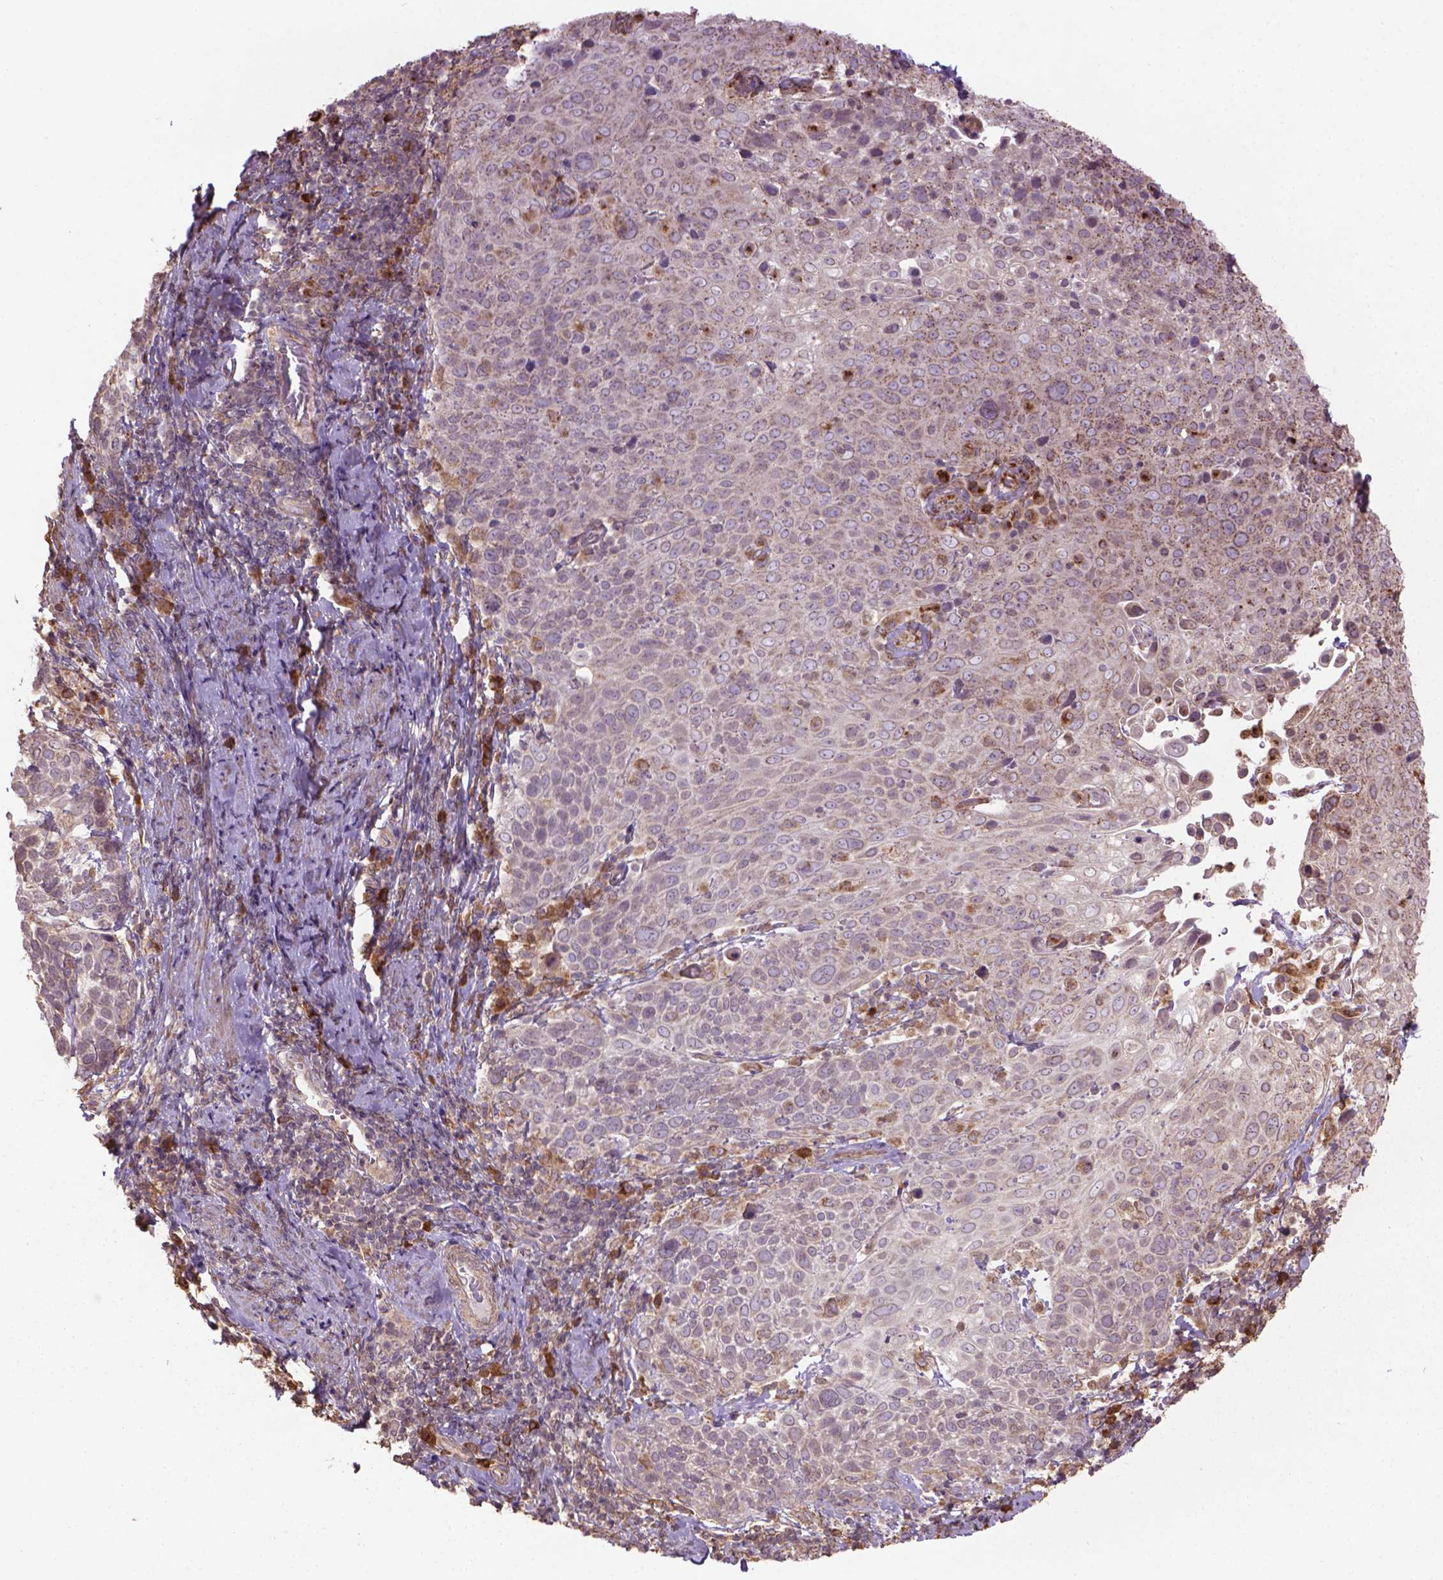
{"staining": {"intensity": "weak", "quantity": "<25%", "location": "cytoplasmic/membranous"}, "tissue": "cervical cancer", "cell_type": "Tumor cells", "image_type": "cancer", "snomed": [{"axis": "morphology", "description": "Squamous cell carcinoma, NOS"}, {"axis": "topography", "description": "Cervix"}], "caption": "An immunohistochemistry micrograph of cervical cancer (squamous cell carcinoma) is shown. There is no staining in tumor cells of cervical cancer (squamous cell carcinoma).", "gene": "GAS1", "patient": {"sex": "female", "age": 61}}